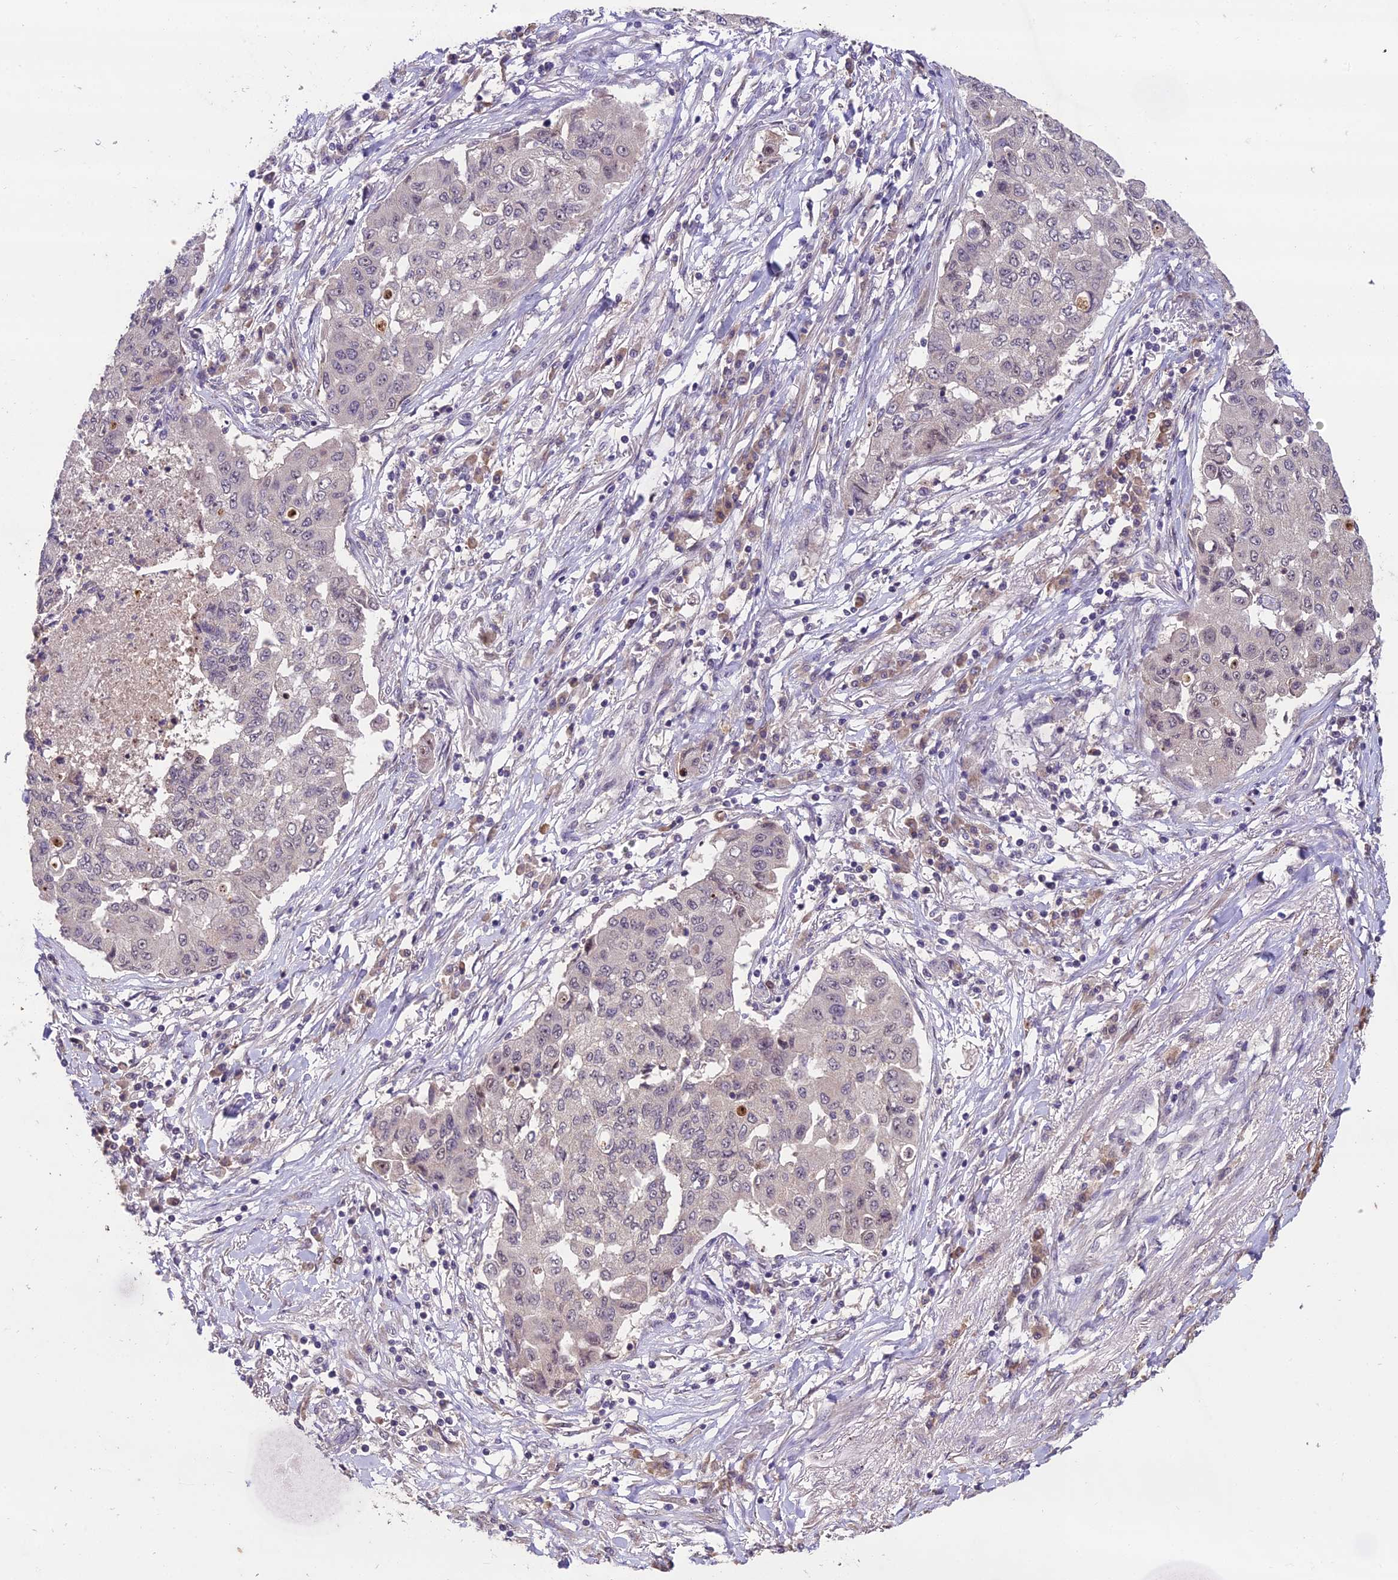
{"staining": {"intensity": "negative", "quantity": "none", "location": "none"}, "tissue": "lung cancer", "cell_type": "Tumor cells", "image_type": "cancer", "snomed": [{"axis": "morphology", "description": "Squamous cell carcinoma, NOS"}, {"axis": "topography", "description": "Lung"}], "caption": "Tumor cells are negative for brown protein staining in lung cancer.", "gene": "ZNF333", "patient": {"sex": "male", "age": 74}}